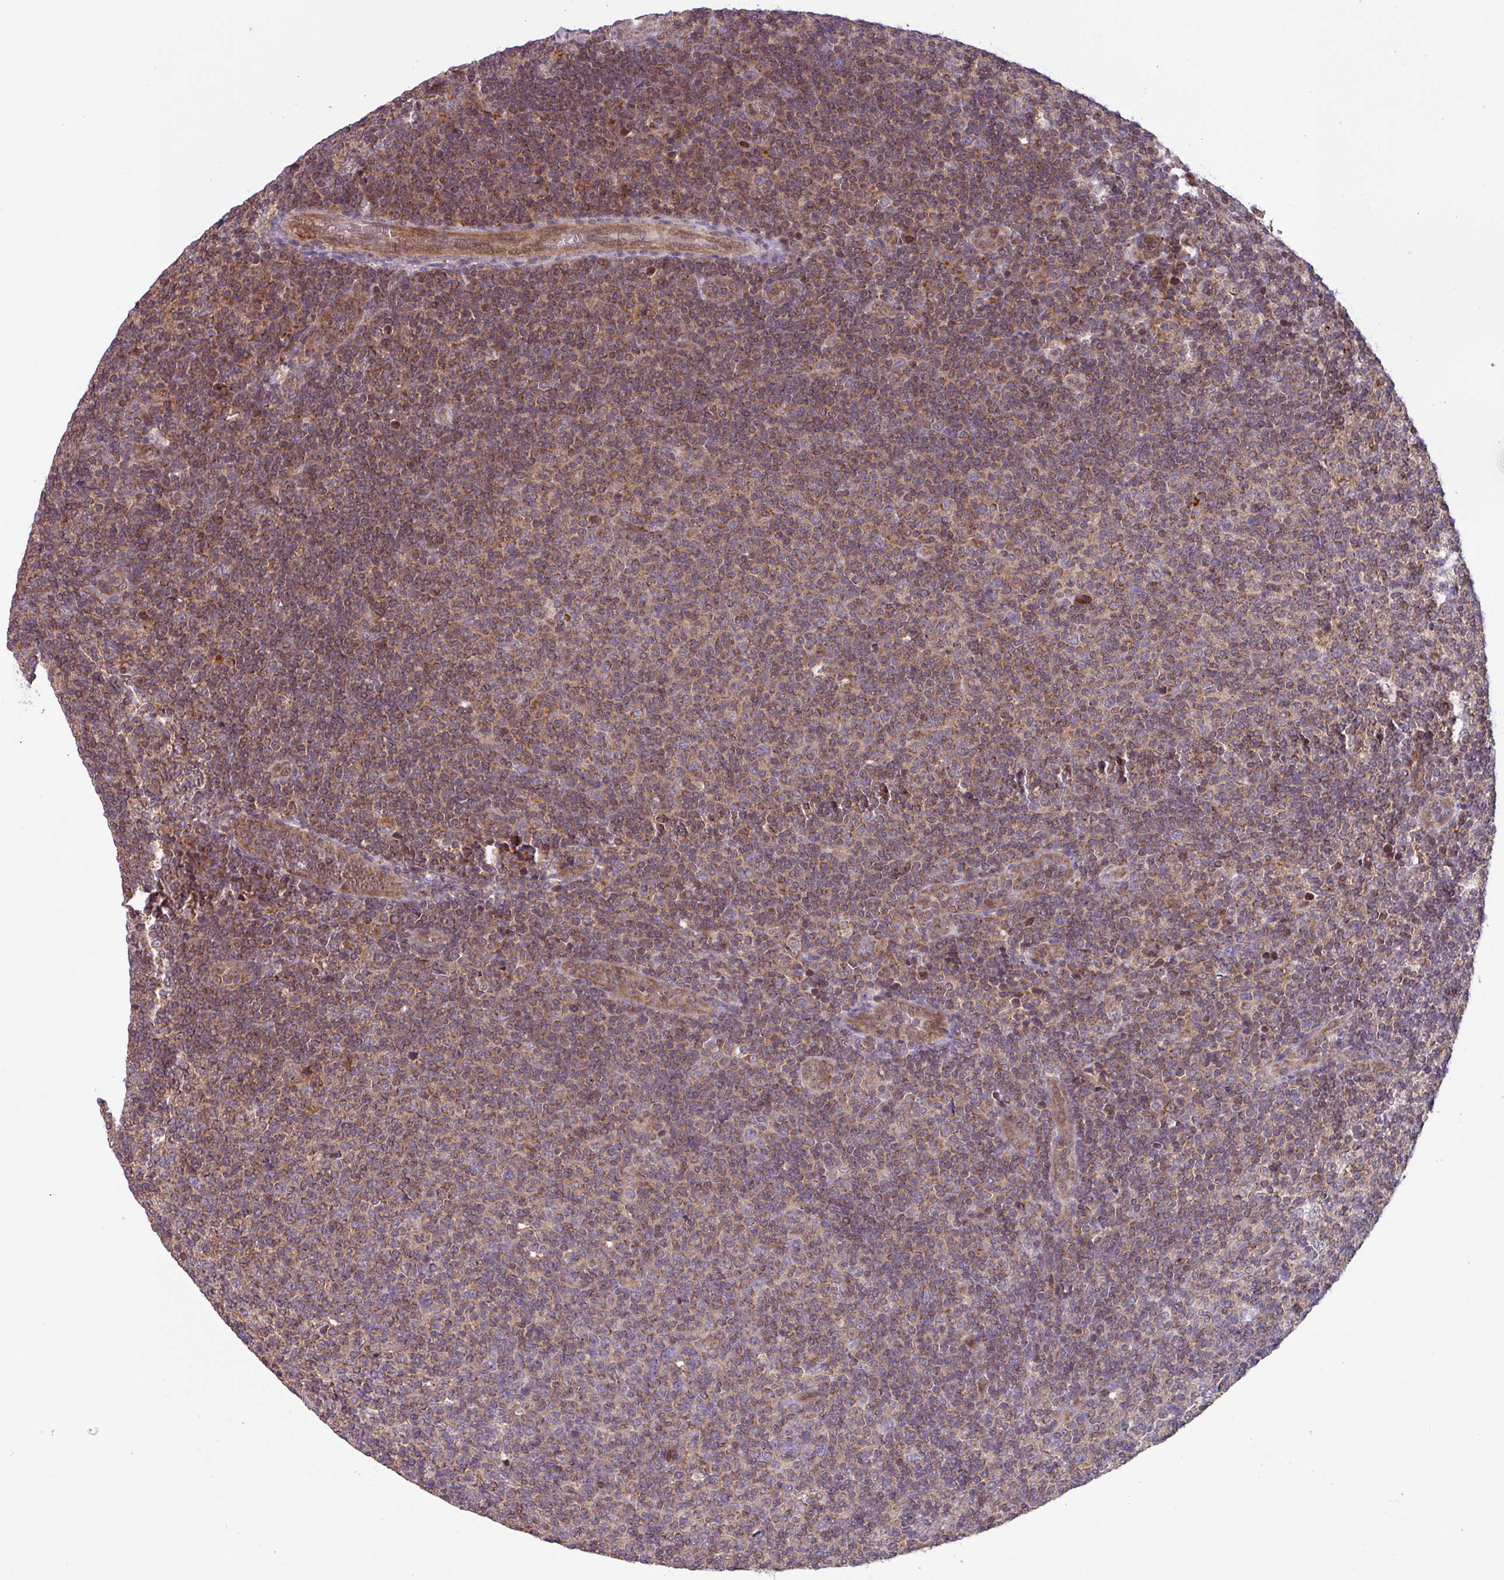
{"staining": {"intensity": "moderate", "quantity": ">75%", "location": "cytoplasmic/membranous"}, "tissue": "lymphoma", "cell_type": "Tumor cells", "image_type": "cancer", "snomed": [{"axis": "morphology", "description": "Malignant lymphoma, non-Hodgkin's type, Low grade"}, {"axis": "topography", "description": "Lymph node"}], "caption": "A high-resolution image shows immunohistochemistry (IHC) staining of lymphoma, which demonstrates moderate cytoplasmic/membranous positivity in about >75% of tumor cells. (Stains: DAB (3,3'-diaminobenzidine) in brown, nuclei in blue, Microscopy: brightfield microscopy at high magnification).", "gene": "PLEKHD1", "patient": {"sex": "male", "age": 66}}